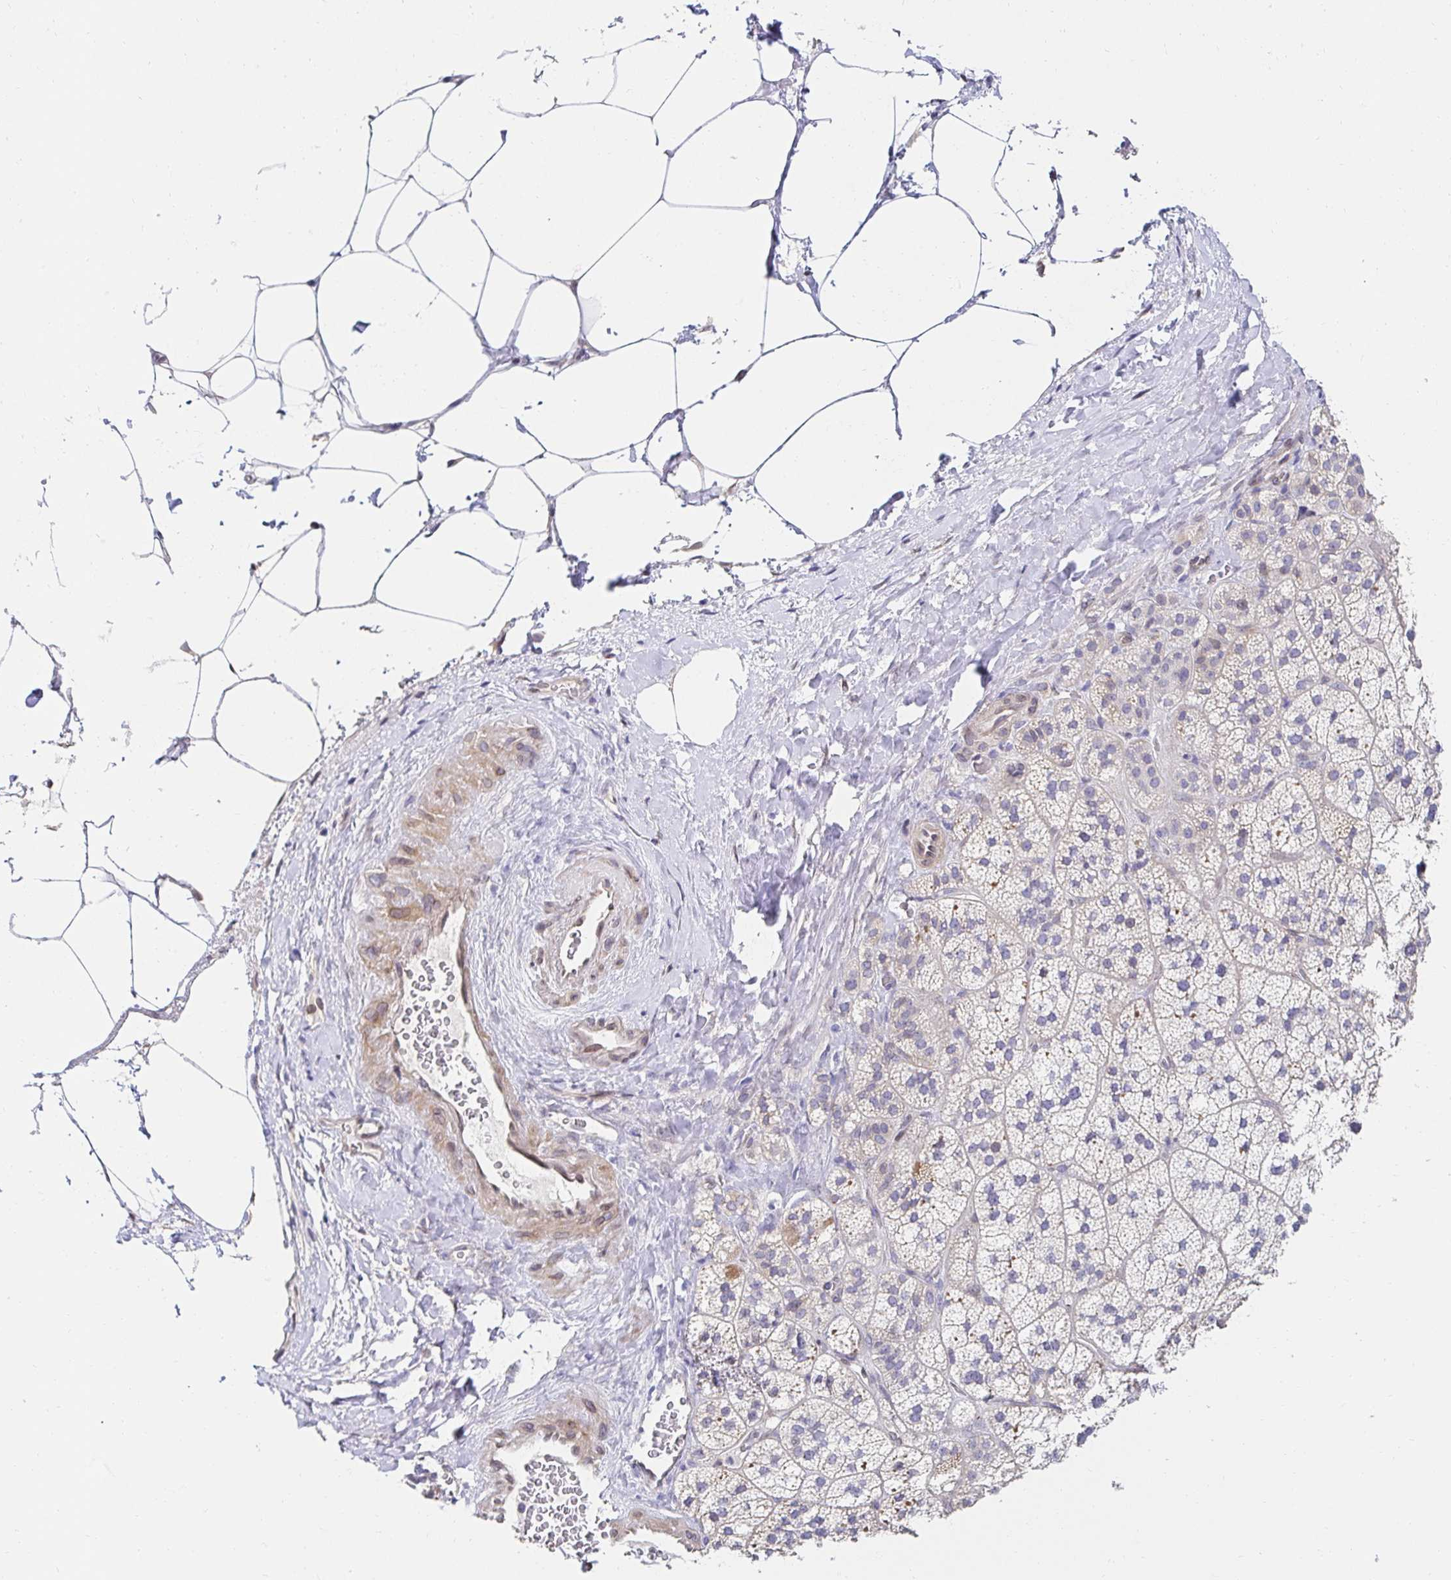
{"staining": {"intensity": "weak", "quantity": "<25%", "location": "nuclear"}, "tissue": "adrenal gland", "cell_type": "Glandular cells", "image_type": "normal", "snomed": [{"axis": "morphology", "description": "Normal tissue, NOS"}, {"axis": "topography", "description": "Adrenal gland"}], "caption": "A photomicrograph of human adrenal gland is negative for staining in glandular cells. (DAB (3,3'-diaminobenzidine) immunohistochemistry (IHC) with hematoxylin counter stain).", "gene": "AKAP14", "patient": {"sex": "male", "age": 57}}